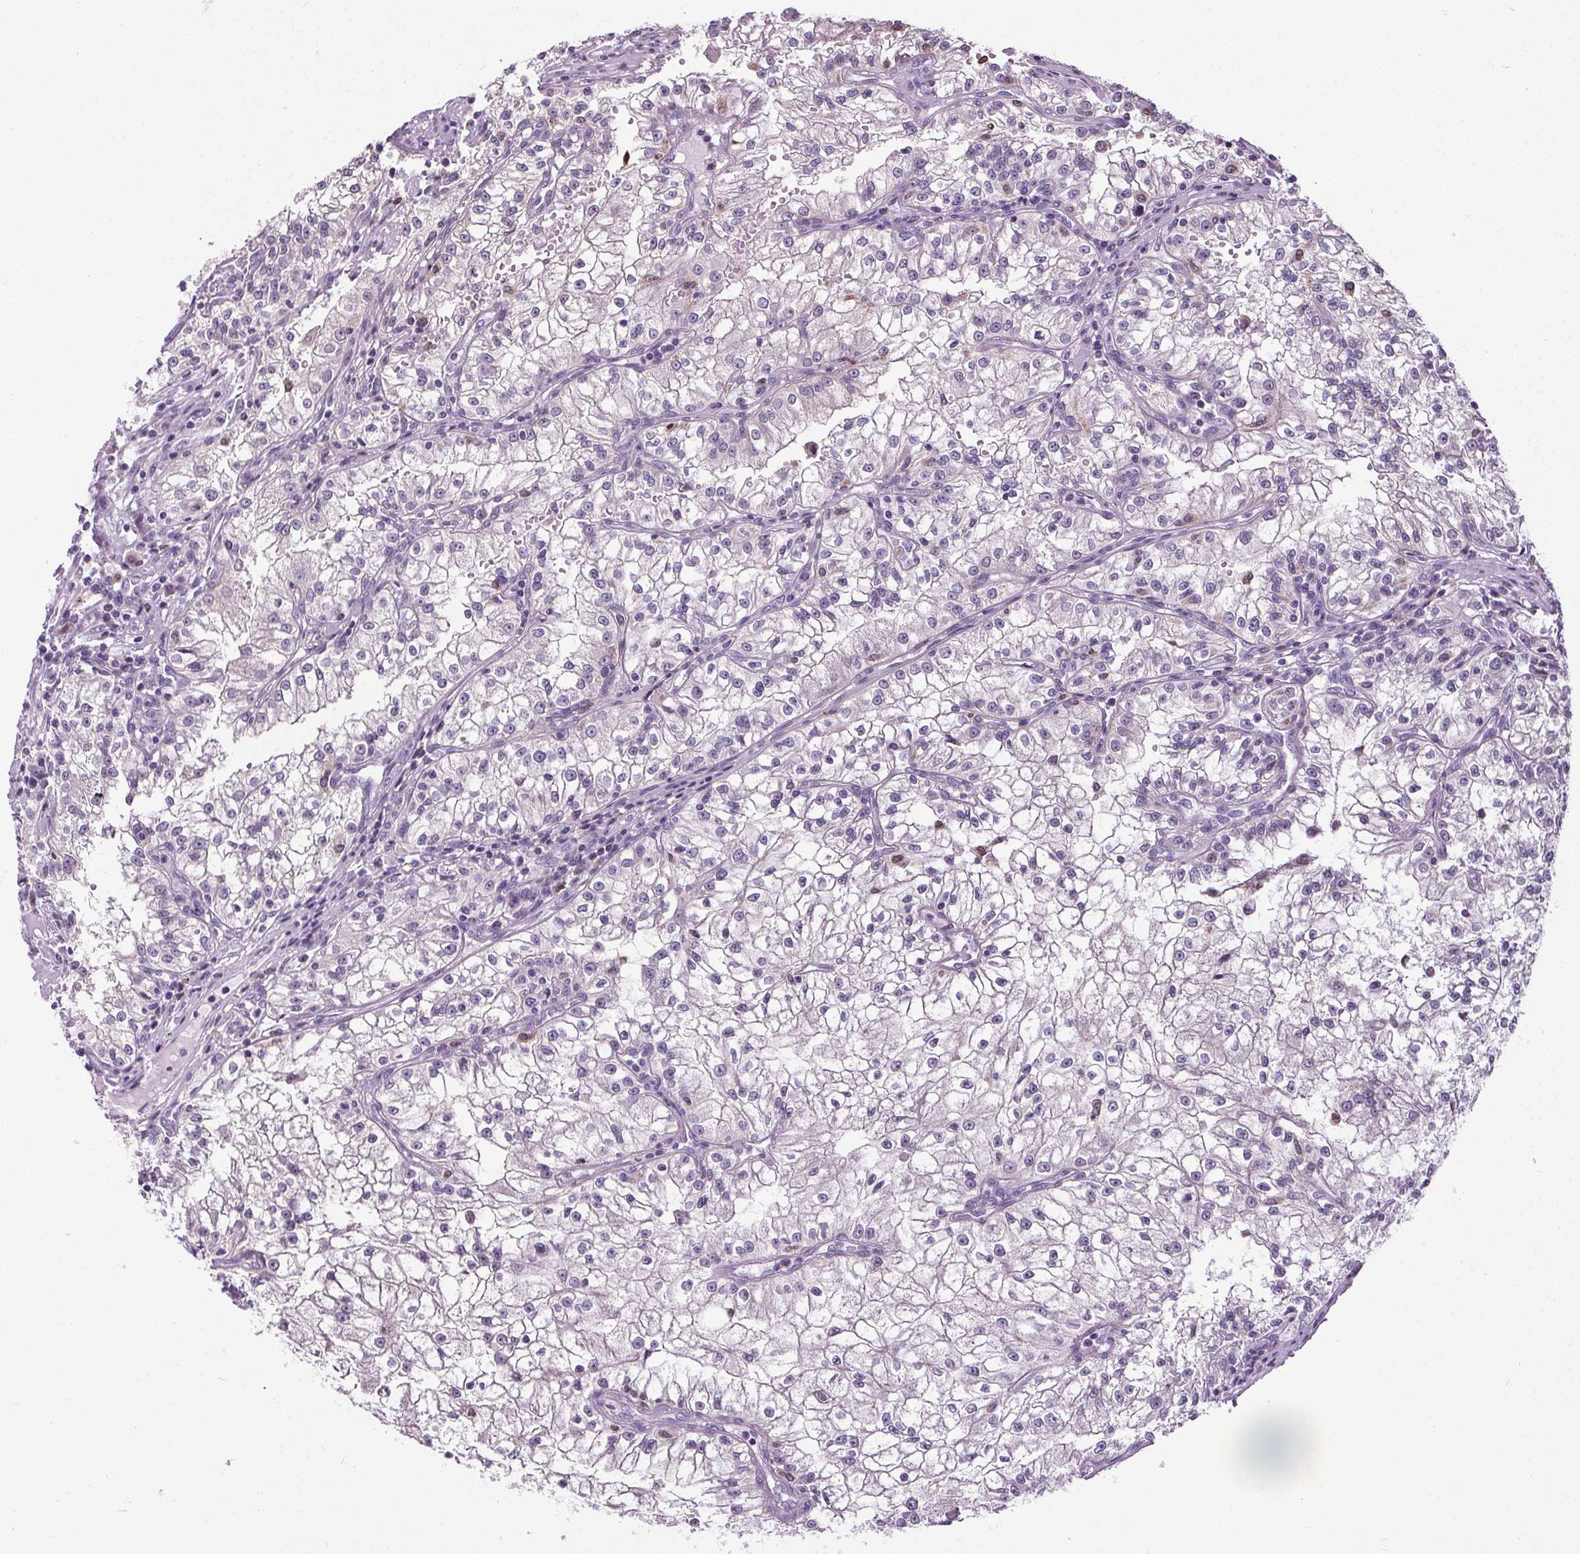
{"staining": {"intensity": "negative", "quantity": "none", "location": "none"}, "tissue": "renal cancer", "cell_type": "Tumor cells", "image_type": "cancer", "snomed": [{"axis": "morphology", "description": "Adenocarcinoma, NOS"}, {"axis": "topography", "description": "Kidney"}], "caption": "High power microscopy image of an immunohistochemistry photomicrograph of renal adenocarcinoma, revealing no significant positivity in tumor cells.", "gene": "TMEM240", "patient": {"sex": "male", "age": 36}}